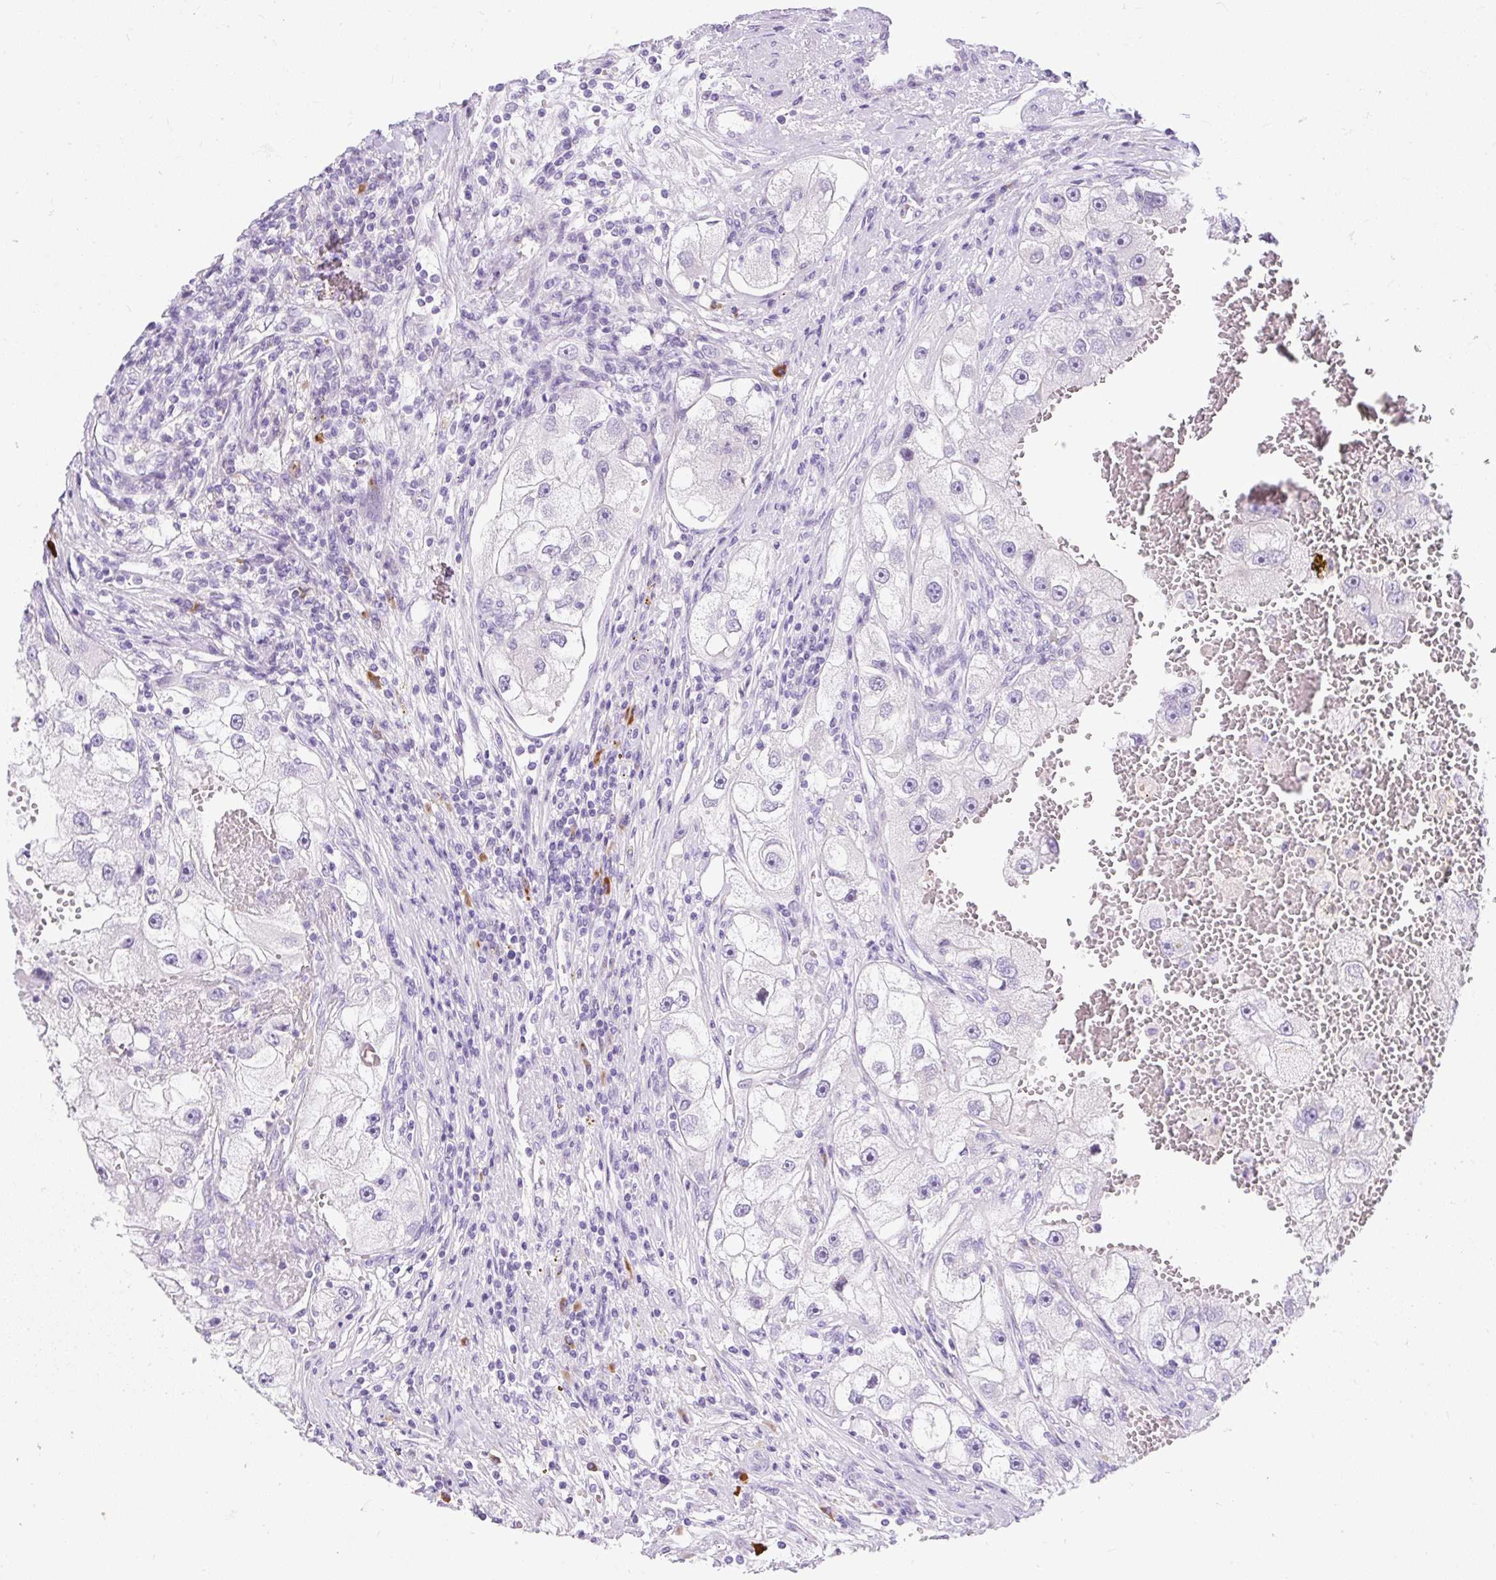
{"staining": {"intensity": "negative", "quantity": "none", "location": "none"}, "tissue": "renal cancer", "cell_type": "Tumor cells", "image_type": "cancer", "snomed": [{"axis": "morphology", "description": "Adenocarcinoma, NOS"}, {"axis": "topography", "description": "Kidney"}], "caption": "Tumor cells show no significant positivity in adenocarcinoma (renal).", "gene": "GOLGA8A", "patient": {"sex": "male", "age": 63}}